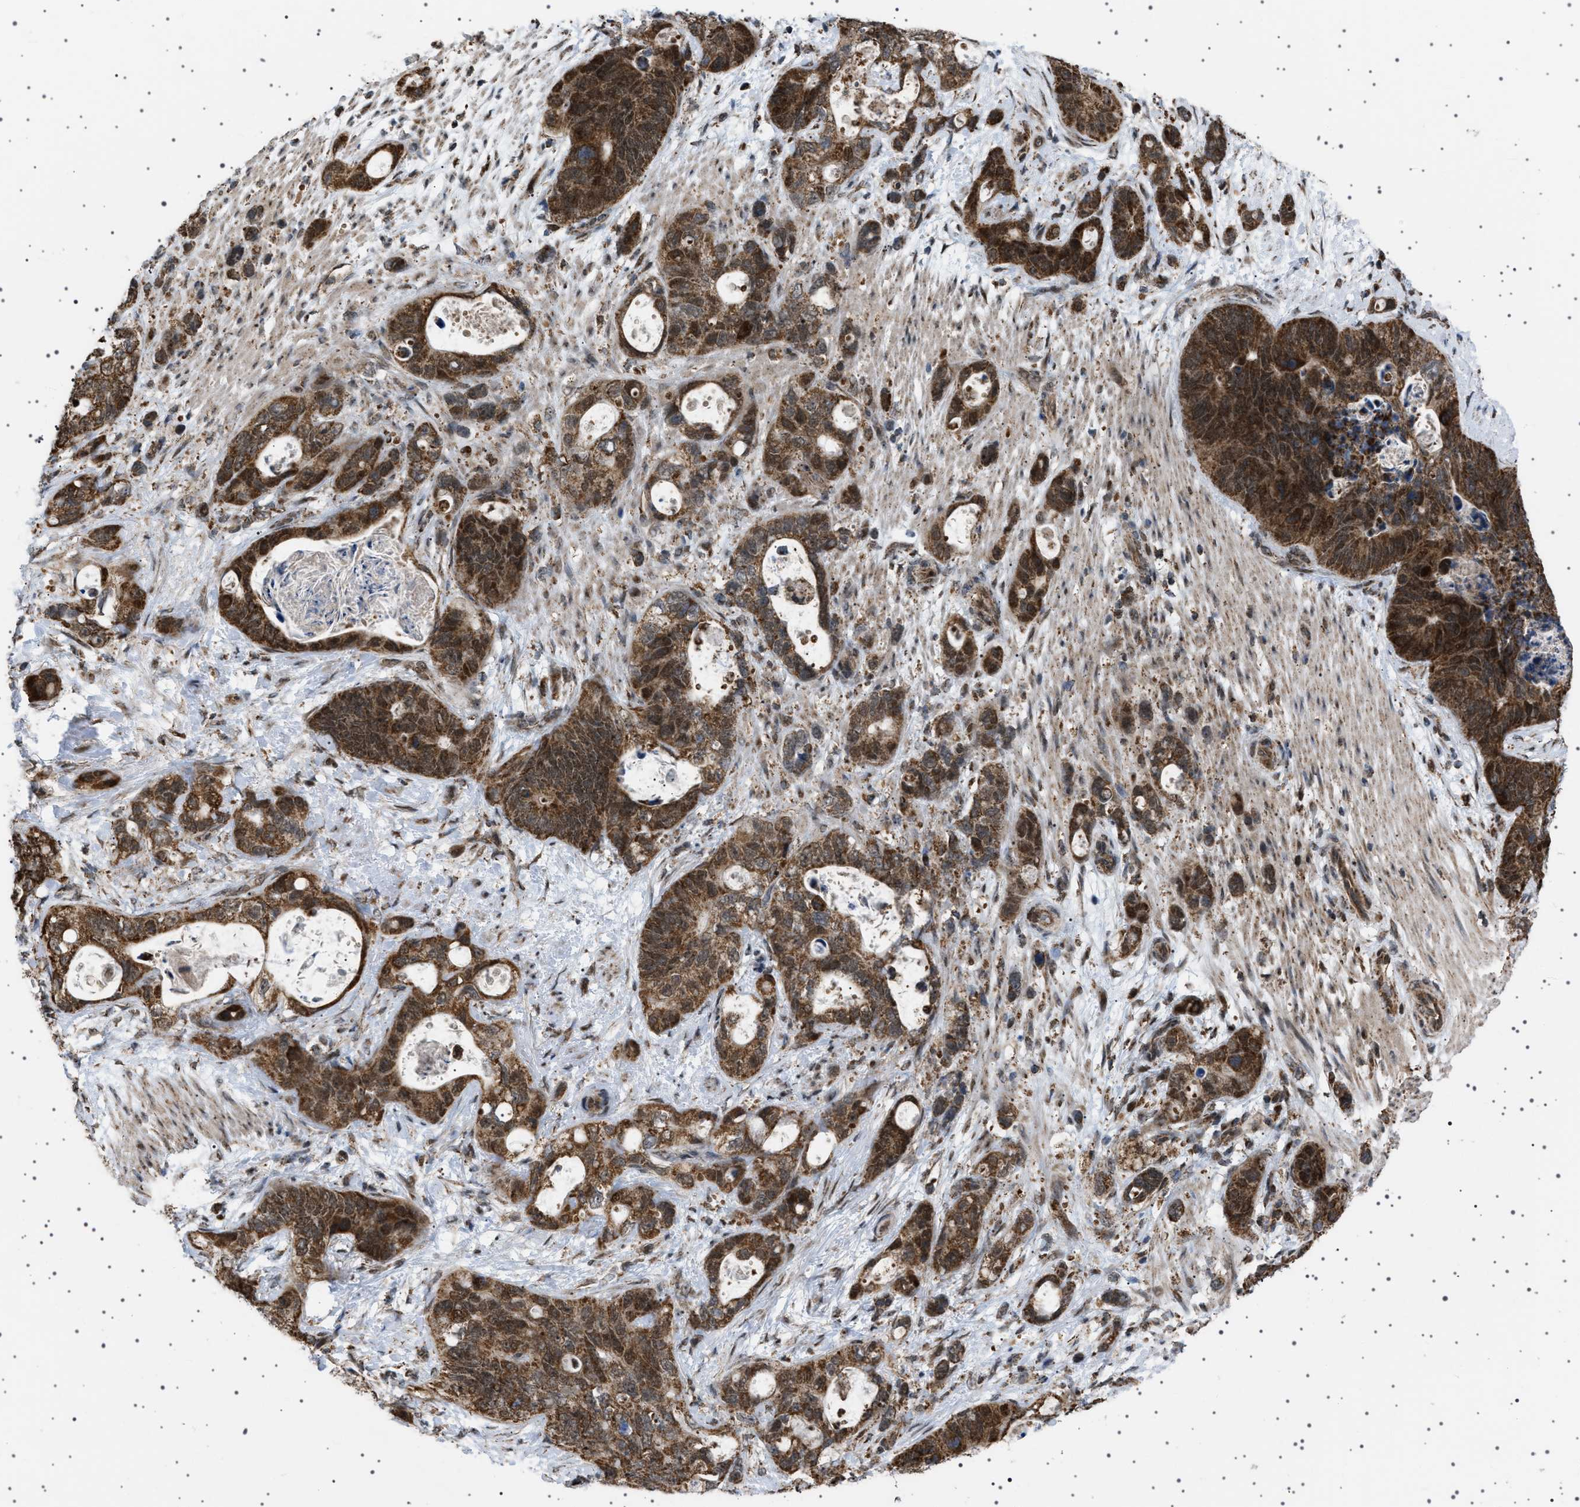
{"staining": {"intensity": "strong", "quantity": ">75%", "location": "cytoplasmic/membranous,nuclear"}, "tissue": "stomach cancer", "cell_type": "Tumor cells", "image_type": "cancer", "snomed": [{"axis": "morphology", "description": "Normal tissue, NOS"}, {"axis": "morphology", "description": "Adenocarcinoma, NOS"}, {"axis": "topography", "description": "Stomach"}], "caption": "A high-resolution micrograph shows IHC staining of stomach cancer (adenocarcinoma), which exhibits strong cytoplasmic/membranous and nuclear positivity in approximately >75% of tumor cells. The staining is performed using DAB brown chromogen to label protein expression. The nuclei are counter-stained blue using hematoxylin.", "gene": "MELK", "patient": {"sex": "female", "age": 89}}